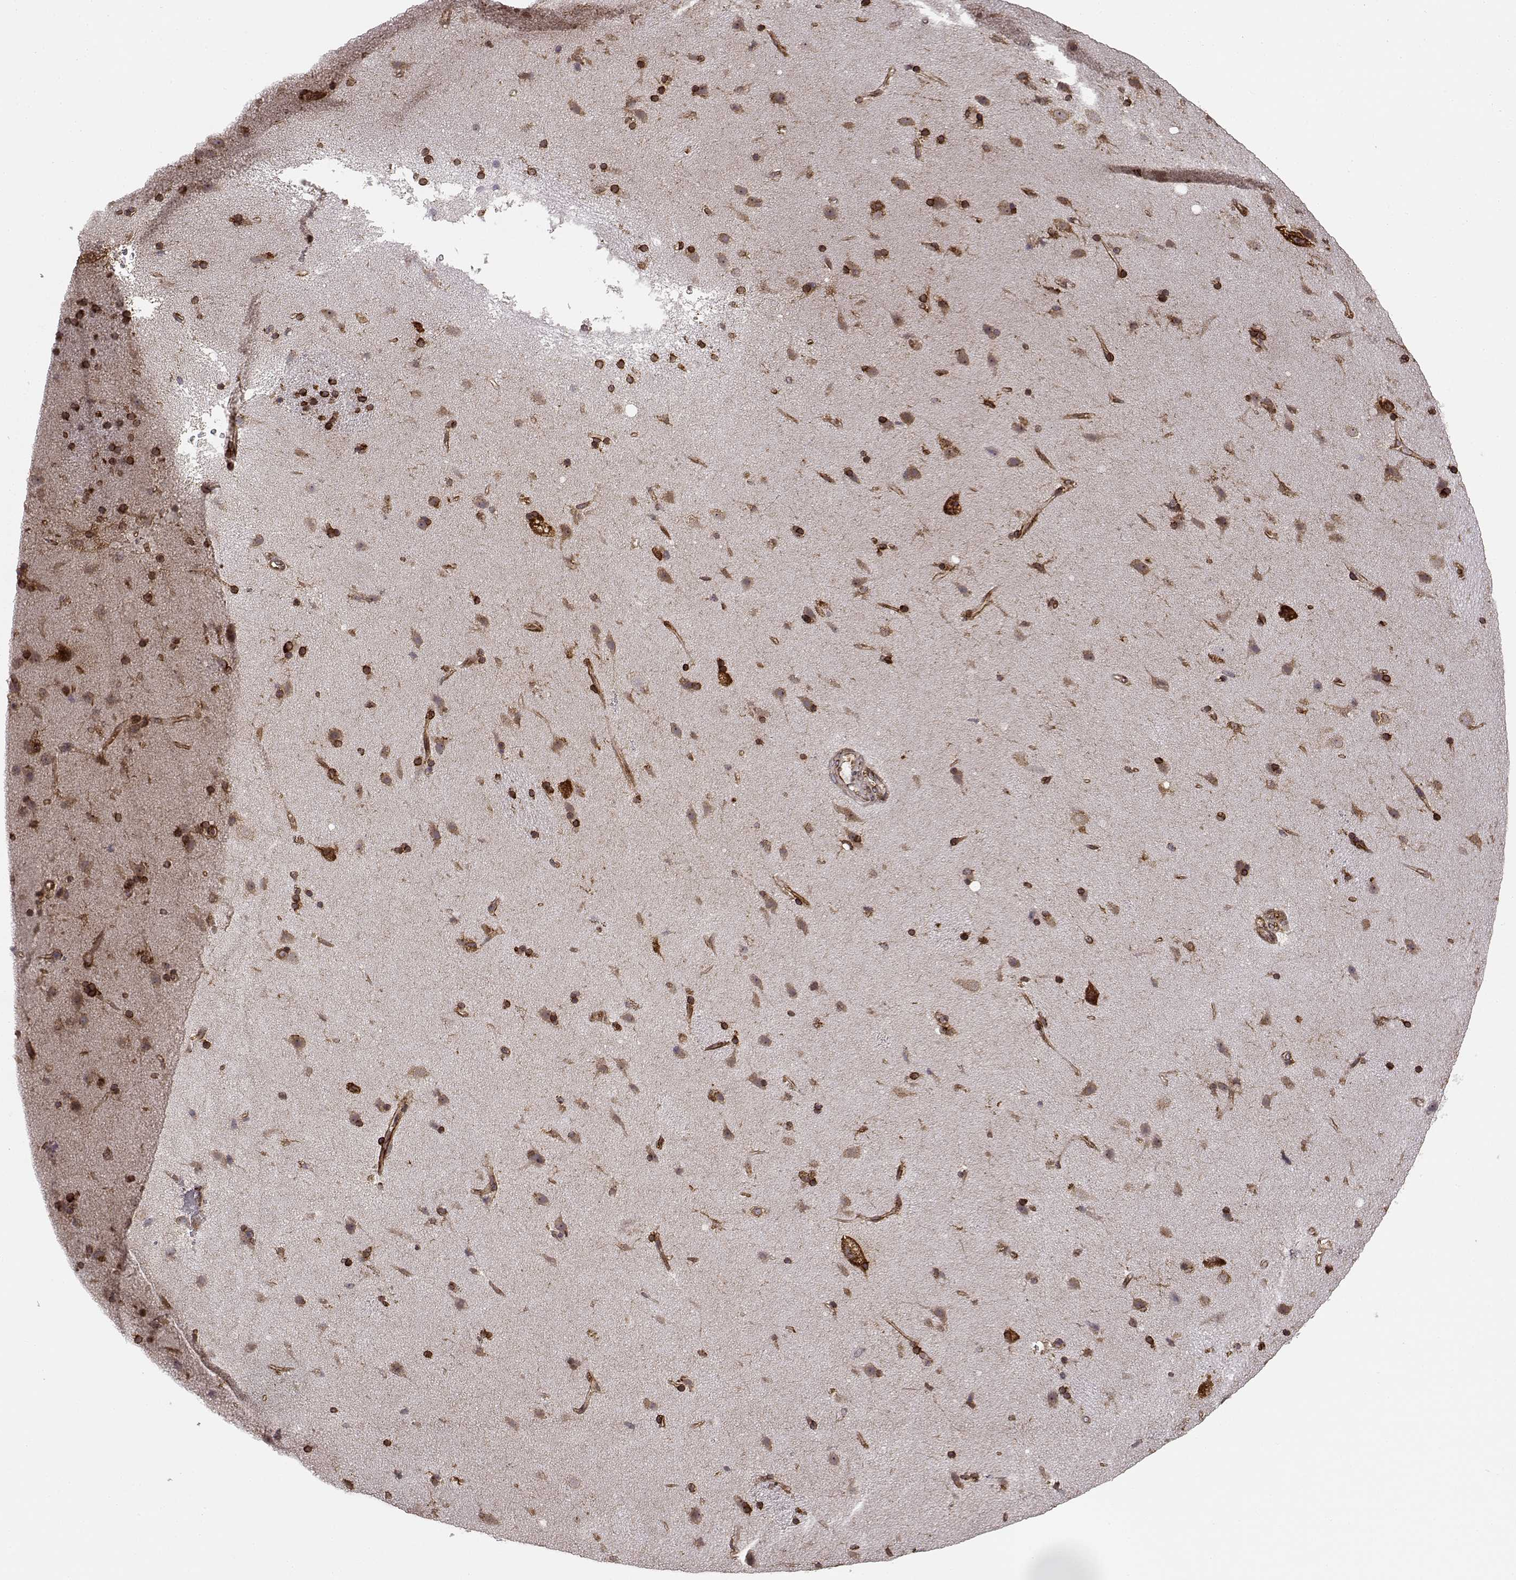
{"staining": {"intensity": "moderate", "quantity": ">75%", "location": "cytoplasmic/membranous"}, "tissue": "caudate", "cell_type": "Glial cells", "image_type": "normal", "snomed": [{"axis": "morphology", "description": "Normal tissue, NOS"}, {"axis": "topography", "description": "Lateral ventricle wall"}], "caption": "This is a histology image of IHC staining of unremarkable caudate, which shows moderate positivity in the cytoplasmic/membranous of glial cells.", "gene": "TMEM14A", "patient": {"sex": "female", "age": 71}}